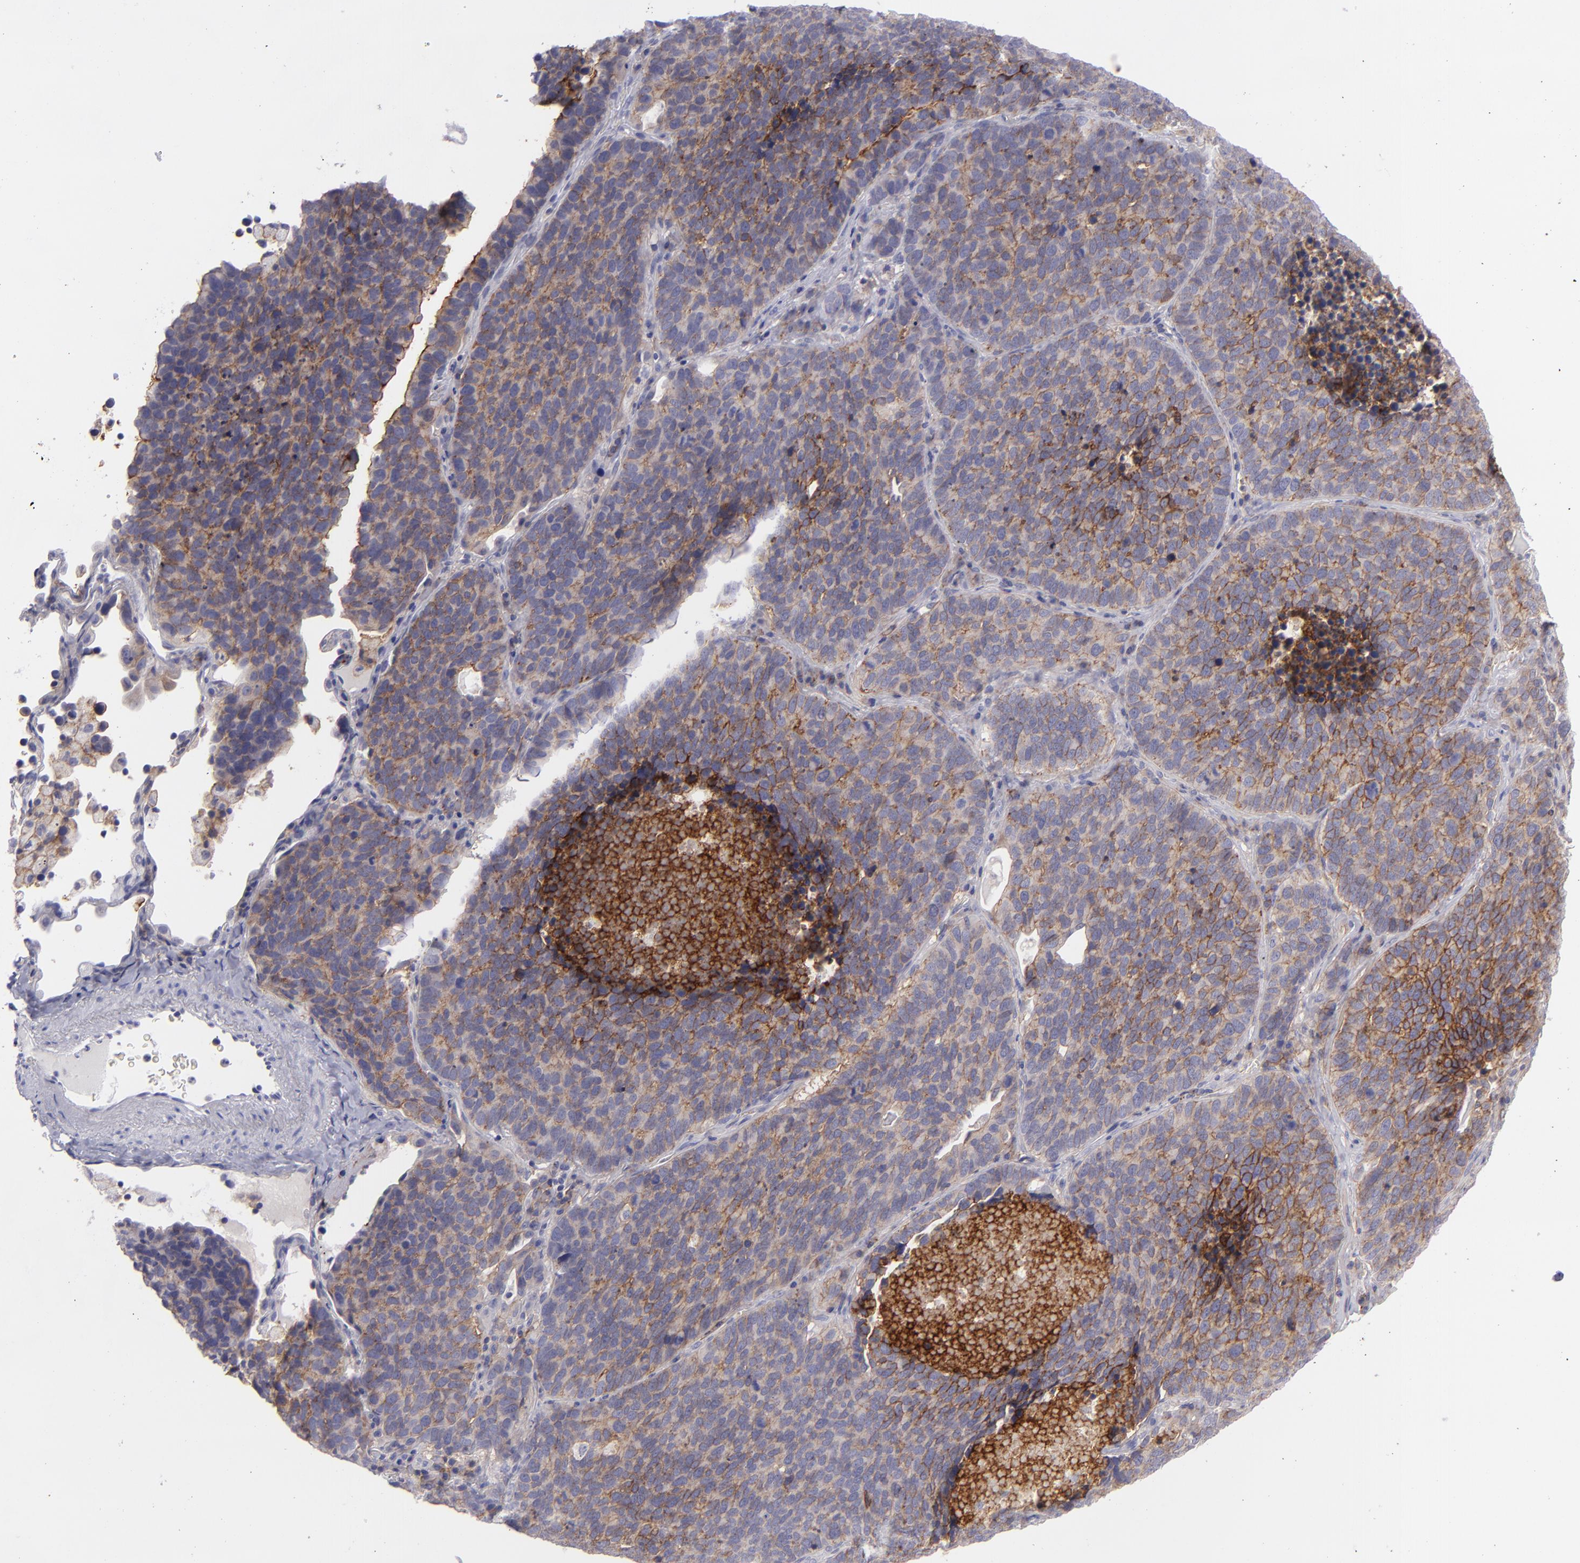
{"staining": {"intensity": "weak", "quantity": ">75%", "location": "cytoplasmic/membranous"}, "tissue": "lung cancer", "cell_type": "Tumor cells", "image_type": "cancer", "snomed": [{"axis": "morphology", "description": "Neoplasm, malignant, NOS"}, {"axis": "topography", "description": "Lung"}], "caption": "Approximately >75% of tumor cells in malignant neoplasm (lung) demonstrate weak cytoplasmic/membranous protein positivity as visualized by brown immunohistochemical staining.", "gene": "BSG", "patient": {"sex": "female", "age": 75}}